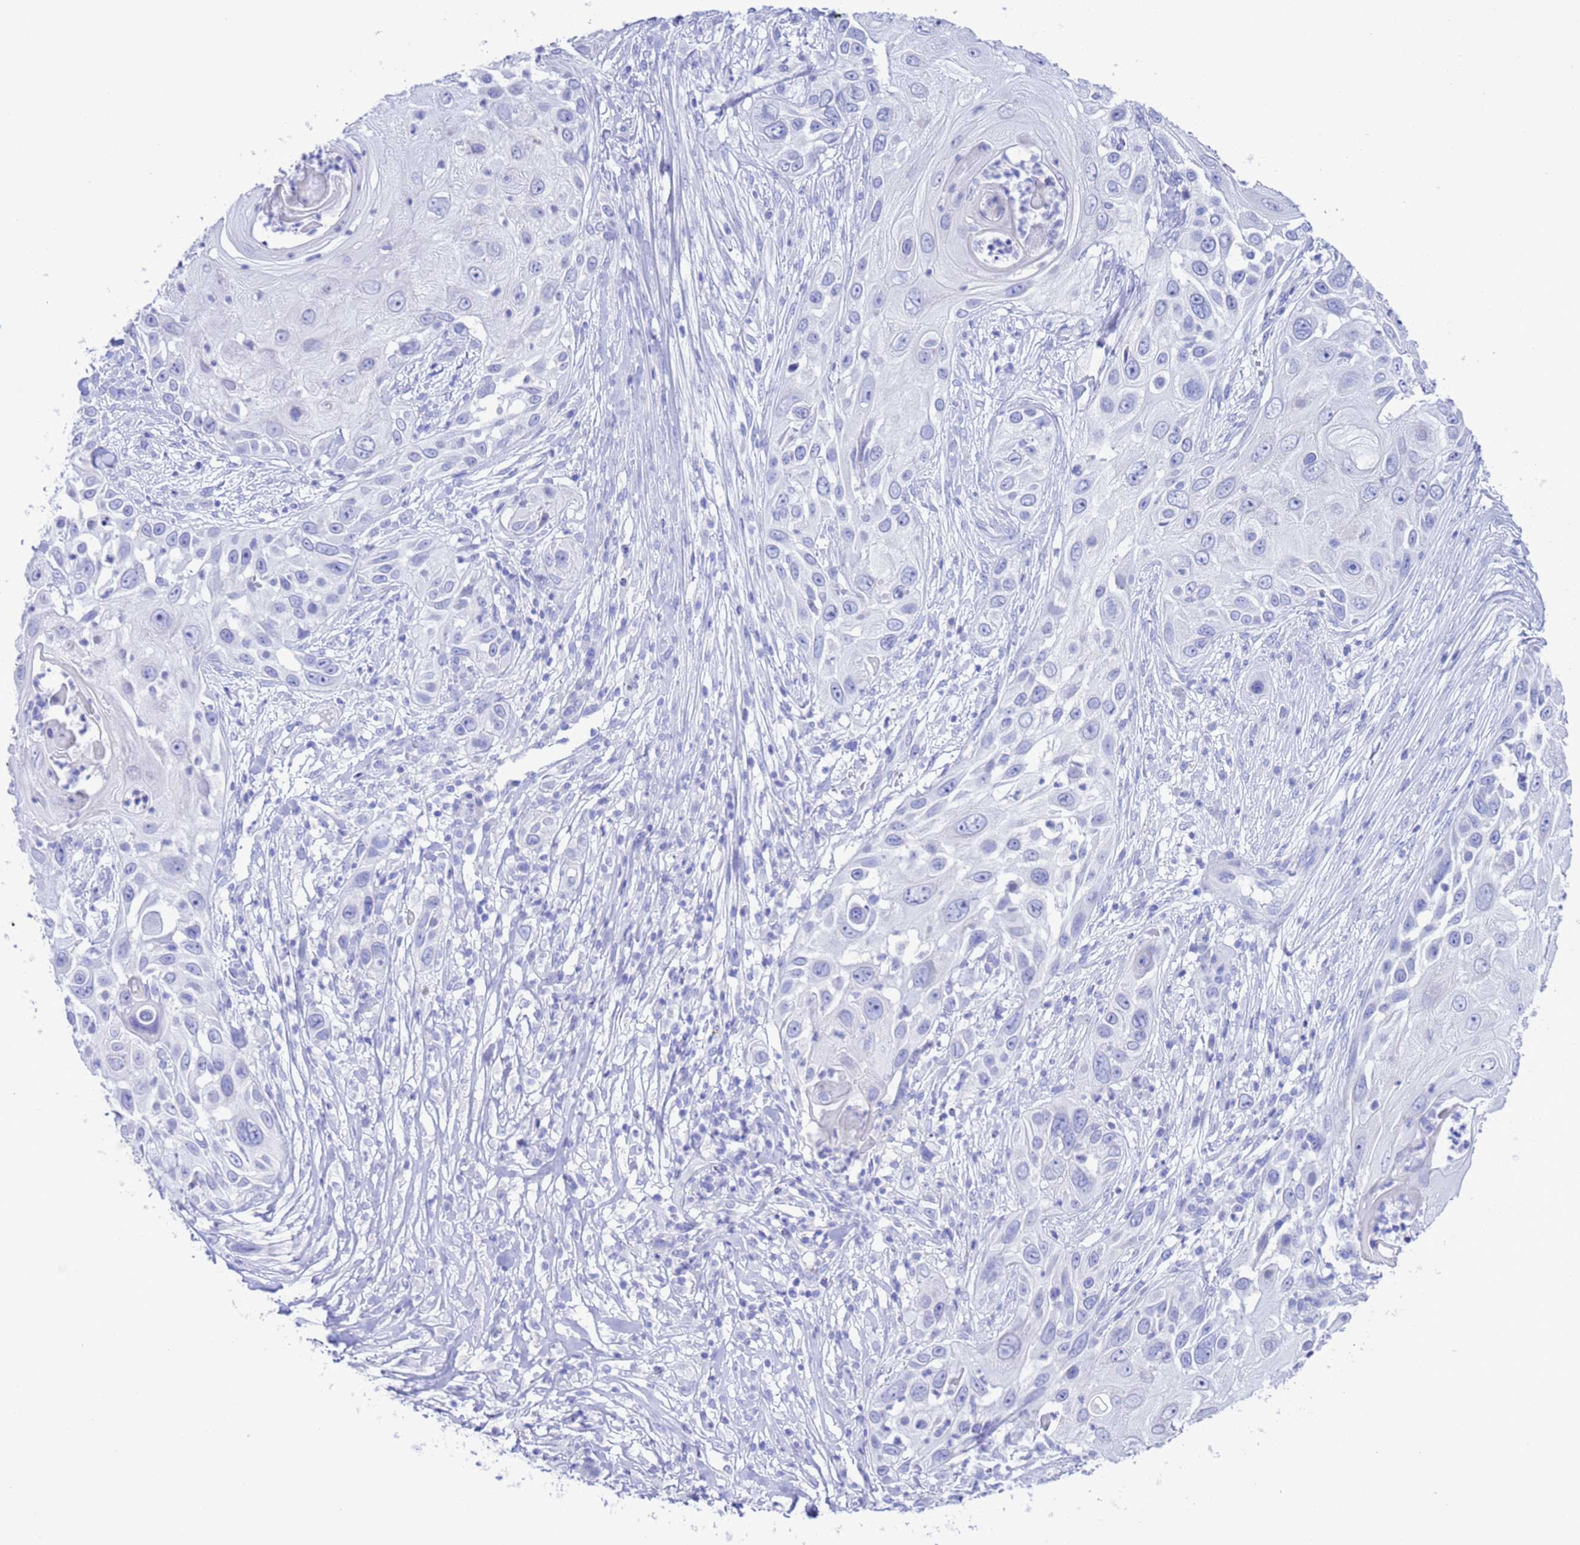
{"staining": {"intensity": "negative", "quantity": "none", "location": "none"}, "tissue": "skin cancer", "cell_type": "Tumor cells", "image_type": "cancer", "snomed": [{"axis": "morphology", "description": "Squamous cell carcinoma, NOS"}, {"axis": "topography", "description": "Skin"}], "caption": "High power microscopy photomicrograph of an IHC micrograph of skin cancer, revealing no significant staining in tumor cells.", "gene": "GSTM1", "patient": {"sex": "female", "age": 44}}